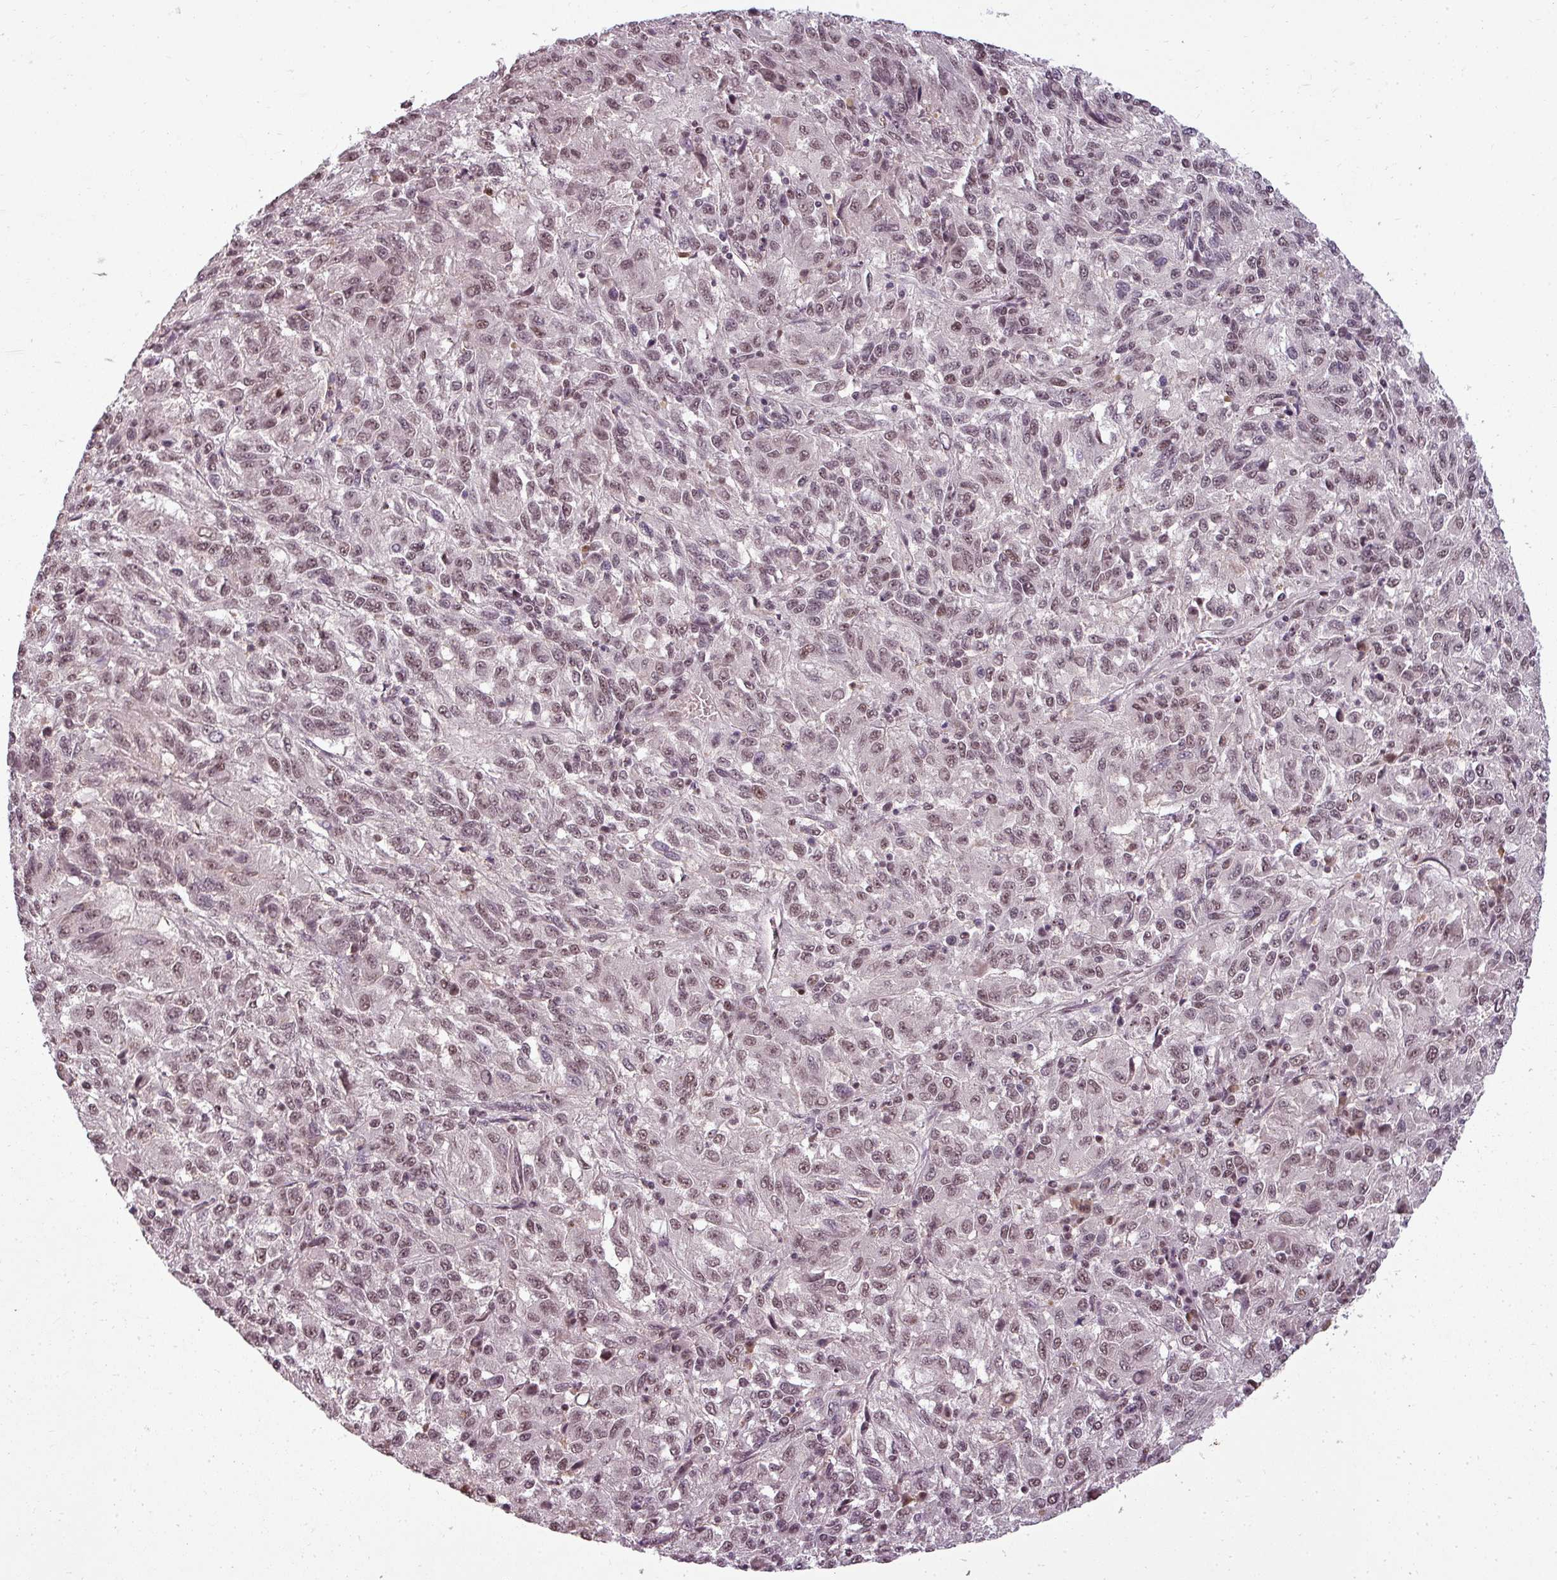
{"staining": {"intensity": "moderate", "quantity": ">75%", "location": "nuclear"}, "tissue": "melanoma", "cell_type": "Tumor cells", "image_type": "cancer", "snomed": [{"axis": "morphology", "description": "Malignant melanoma, Metastatic site"}, {"axis": "topography", "description": "Lung"}], "caption": "Moderate nuclear positivity is identified in approximately >75% of tumor cells in melanoma.", "gene": "BCAS3", "patient": {"sex": "male", "age": 64}}